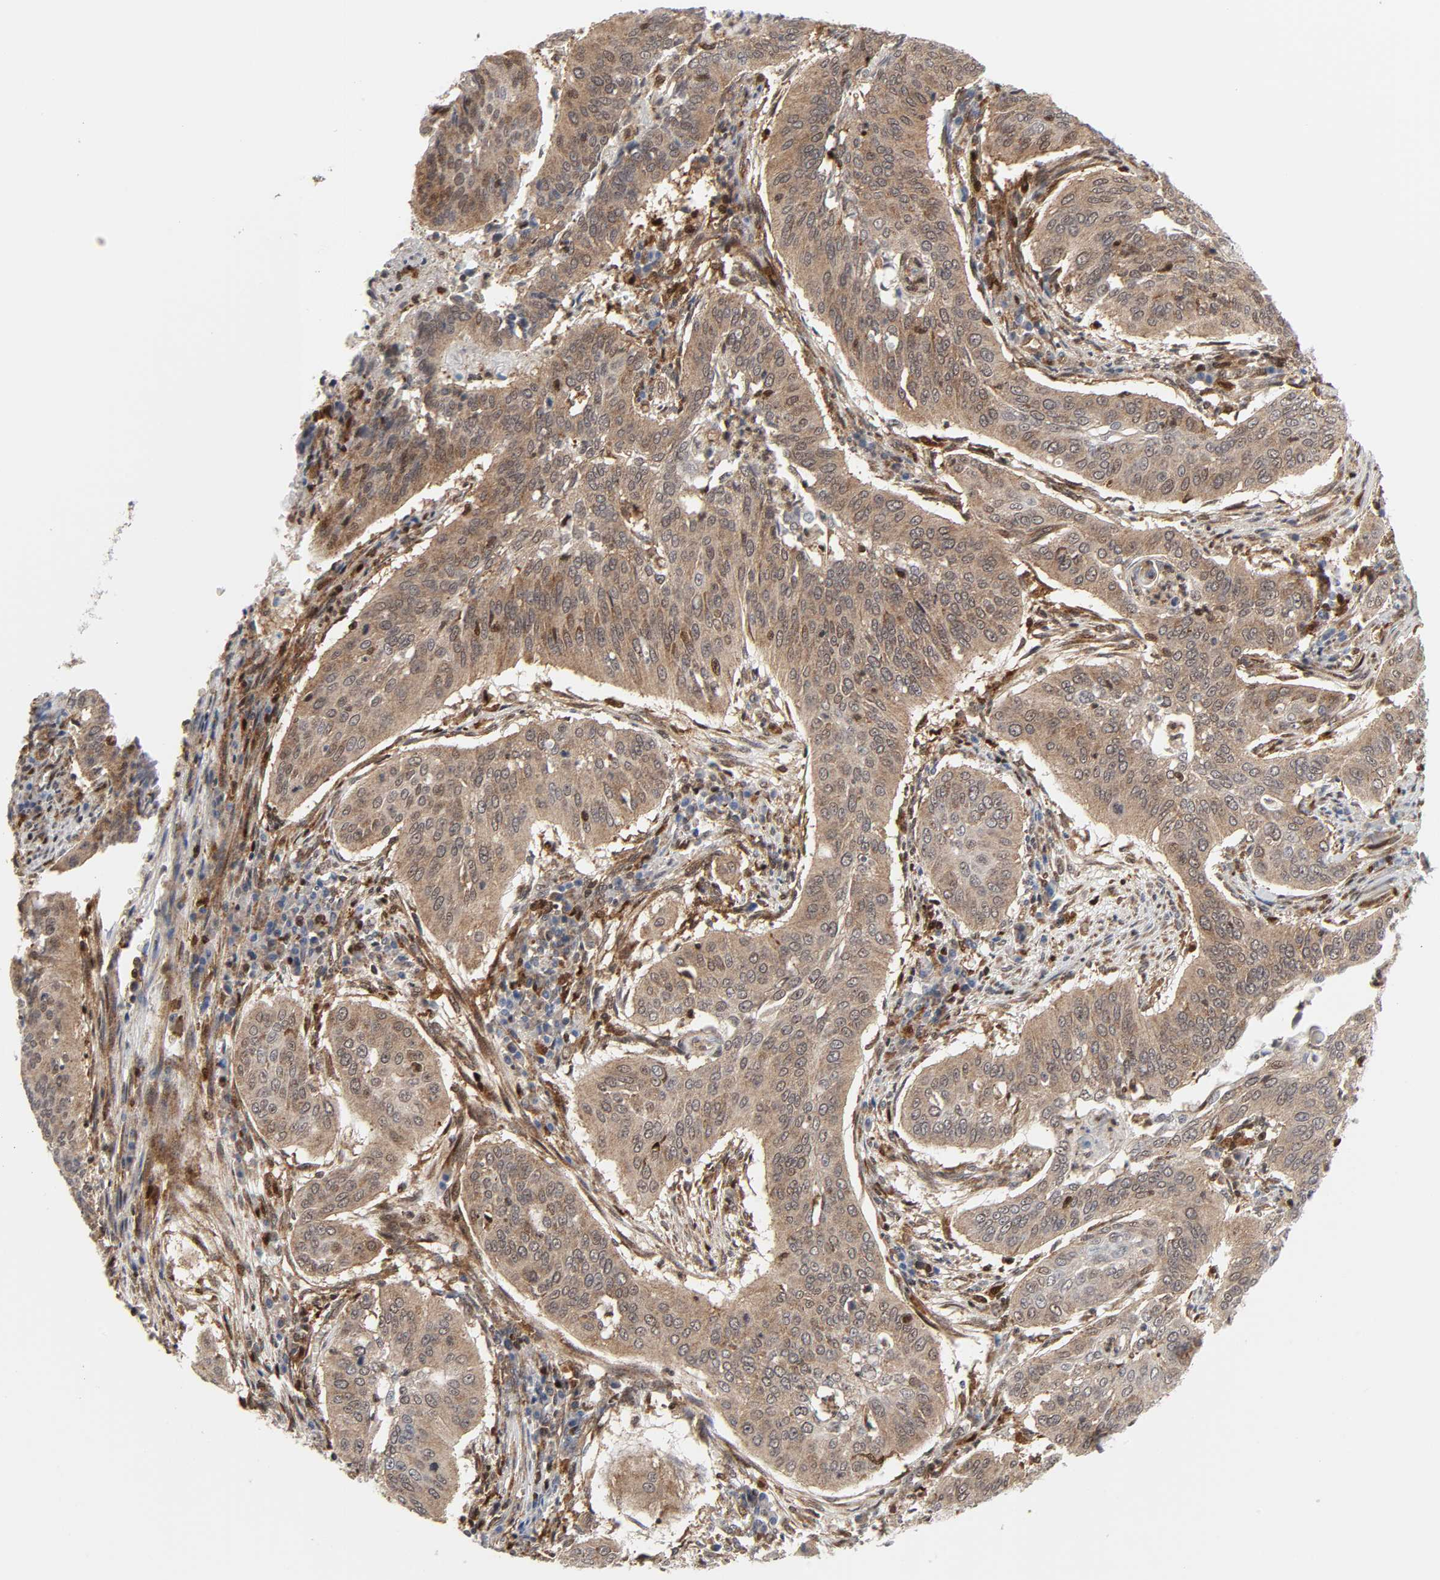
{"staining": {"intensity": "weak", "quantity": ">75%", "location": "cytoplasmic/membranous"}, "tissue": "cervical cancer", "cell_type": "Tumor cells", "image_type": "cancer", "snomed": [{"axis": "morphology", "description": "Squamous cell carcinoma, NOS"}, {"axis": "topography", "description": "Cervix"}], "caption": "About >75% of tumor cells in human squamous cell carcinoma (cervical) demonstrate weak cytoplasmic/membranous protein staining as visualized by brown immunohistochemical staining.", "gene": "MAPK1", "patient": {"sex": "female", "age": 39}}